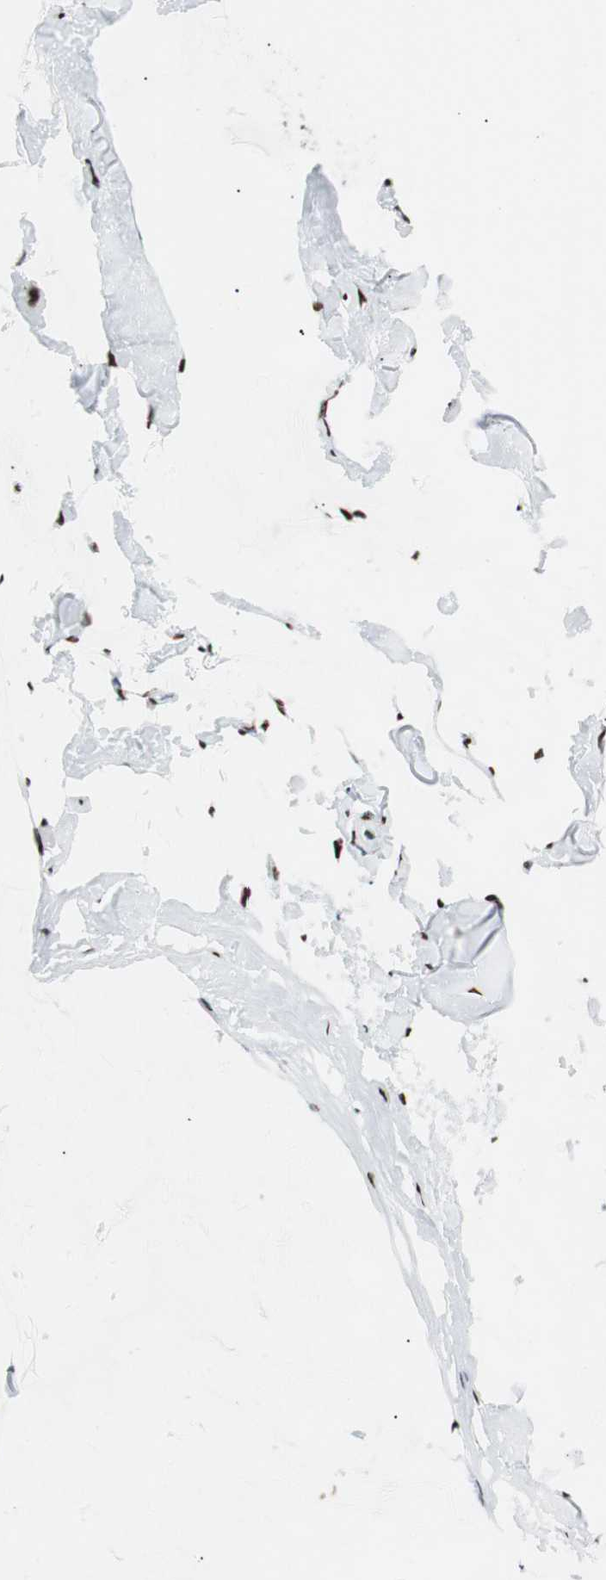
{"staining": {"intensity": "strong", "quantity": ">75%", "location": "nuclear"}, "tissue": "ovarian cancer", "cell_type": "Tumor cells", "image_type": "cancer", "snomed": [{"axis": "morphology", "description": "Cystadenocarcinoma, mucinous, NOS"}, {"axis": "topography", "description": "Ovary"}], "caption": "Ovarian cancer (mucinous cystadenocarcinoma) stained with DAB IHC reveals high levels of strong nuclear staining in approximately >75% of tumor cells. (DAB IHC with brightfield microscopy, high magnification).", "gene": "NCL", "patient": {"sex": "female", "age": 39}}